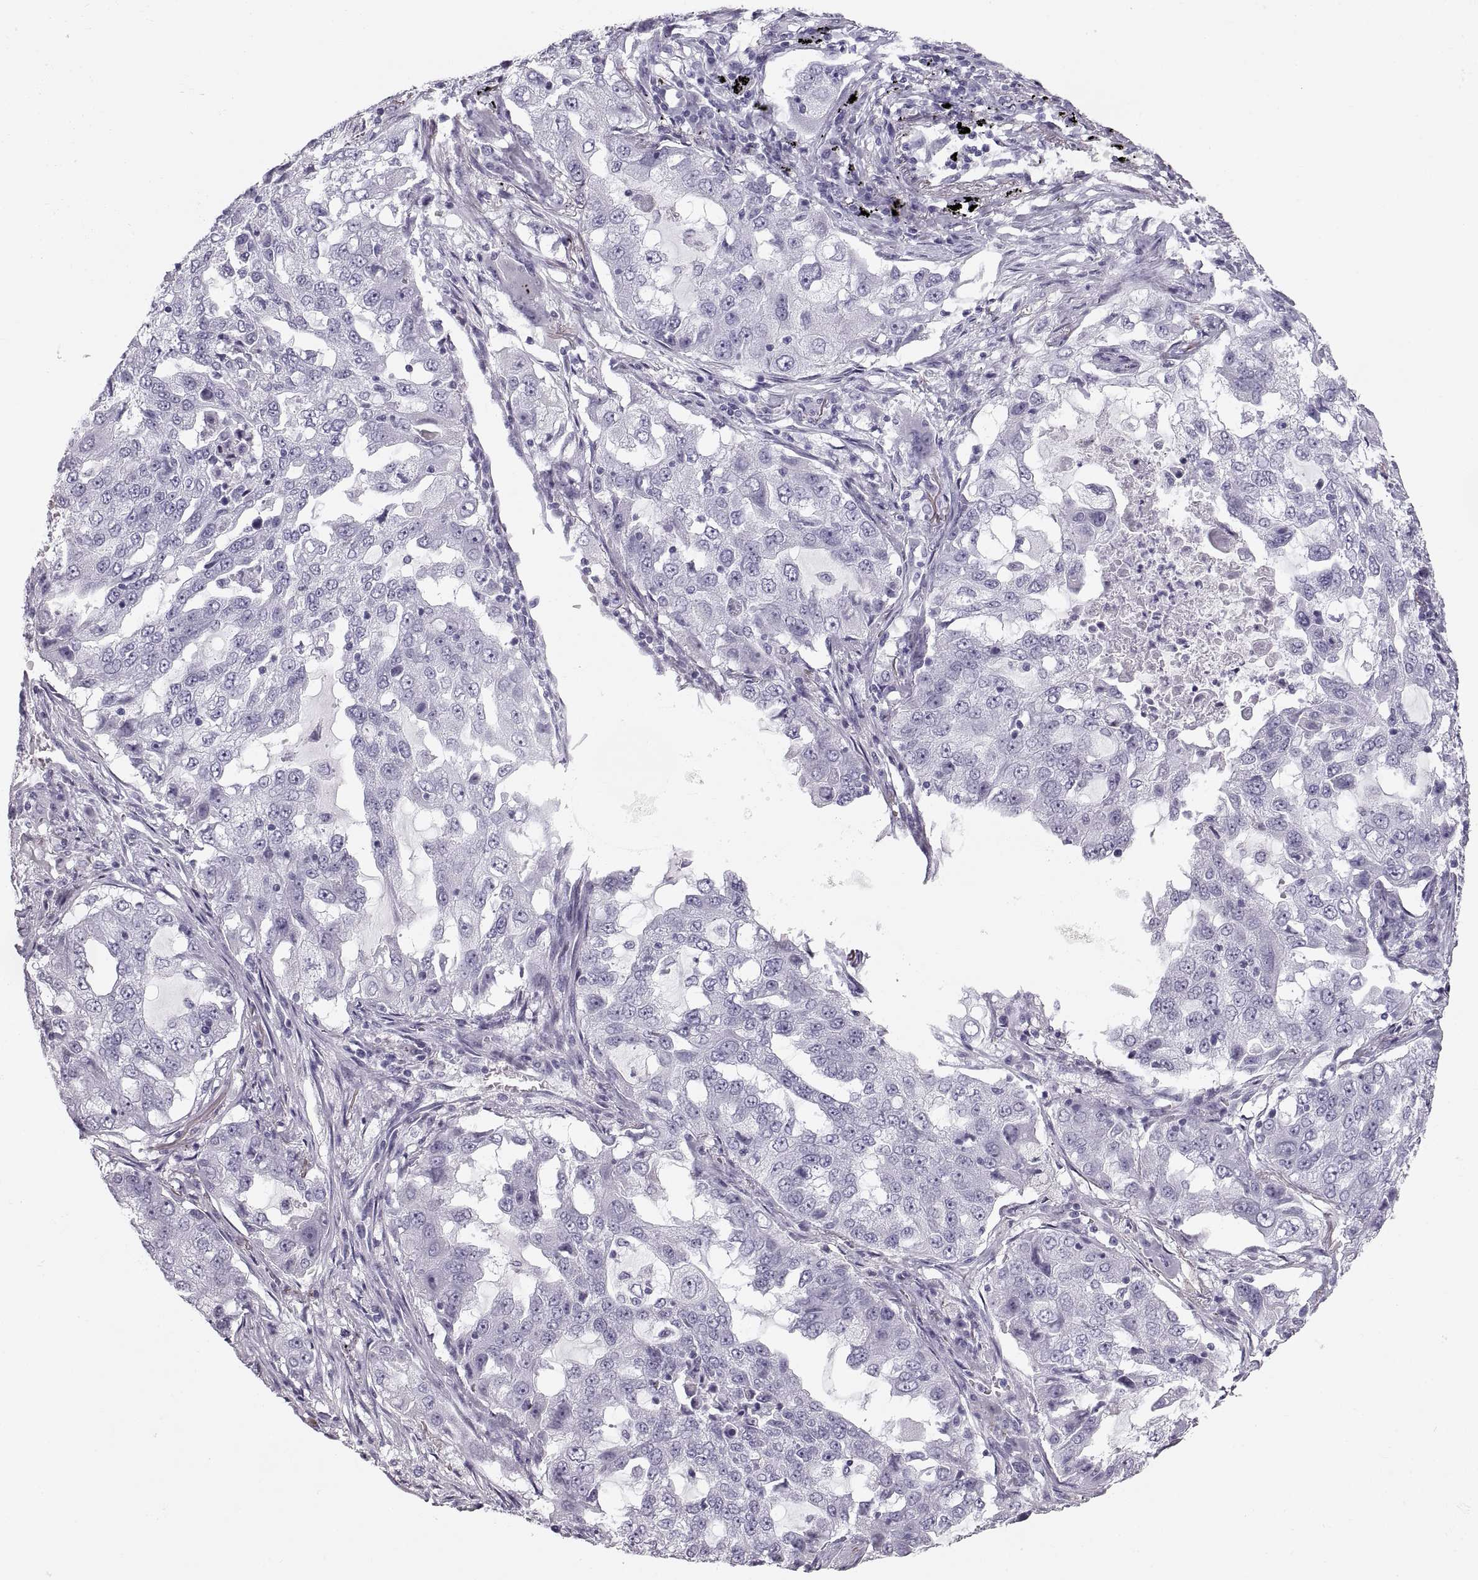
{"staining": {"intensity": "negative", "quantity": "none", "location": "none"}, "tissue": "lung cancer", "cell_type": "Tumor cells", "image_type": "cancer", "snomed": [{"axis": "morphology", "description": "Adenocarcinoma, NOS"}, {"axis": "topography", "description": "Lung"}], "caption": "Tumor cells show no significant protein positivity in lung adenocarcinoma.", "gene": "CRYAA", "patient": {"sex": "female", "age": 61}}